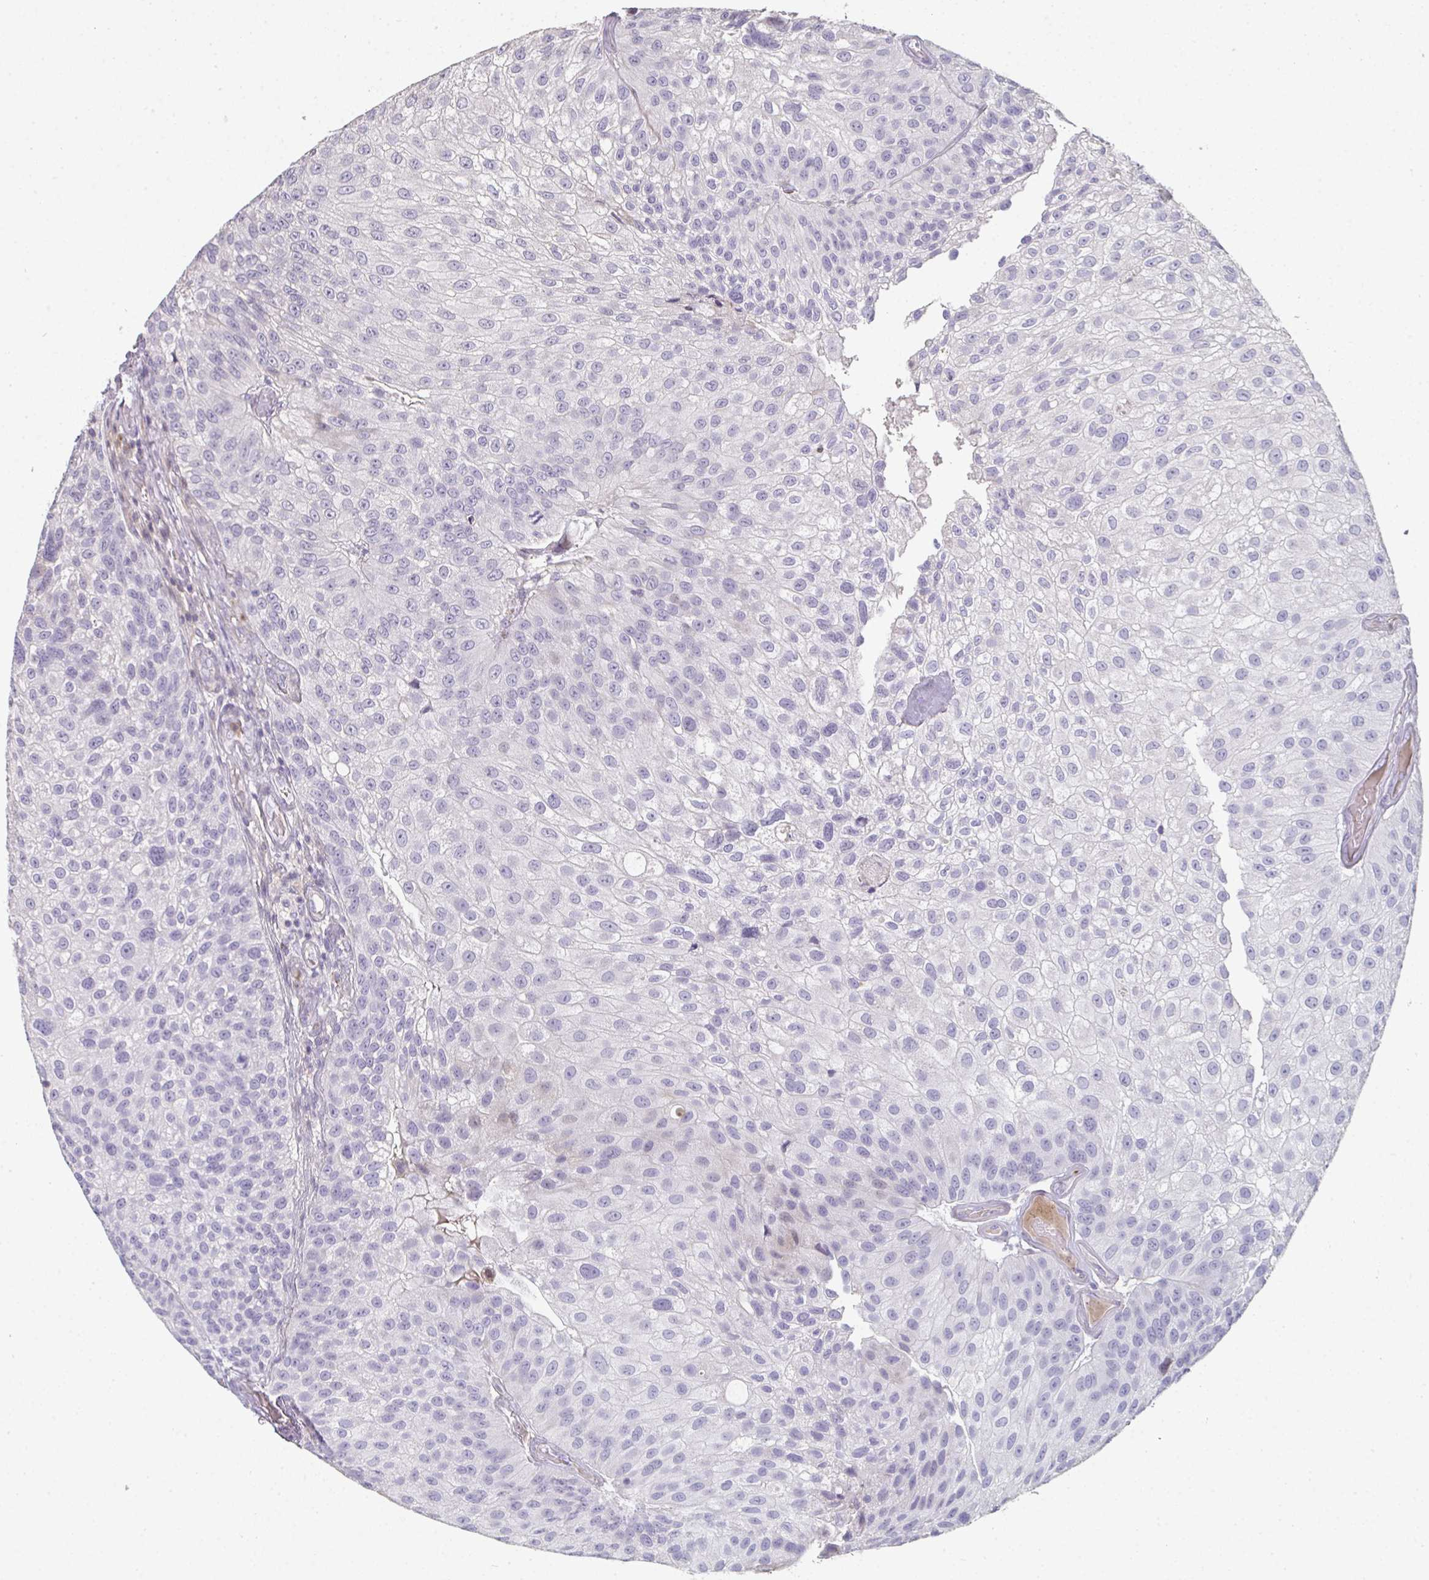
{"staining": {"intensity": "negative", "quantity": "none", "location": "none"}, "tissue": "urothelial cancer", "cell_type": "Tumor cells", "image_type": "cancer", "snomed": [{"axis": "morphology", "description": "Urothelial carcinoma, NOS"}, {"axis": "topography", "description": "Urinary bladder"}], "caption": "Immunohistochemistry (IHC) of human transitional cell carcinoma displays no expression in tumor cells.", "gene": "A1CF", "patient": {"sex": "male", "age": 87}}